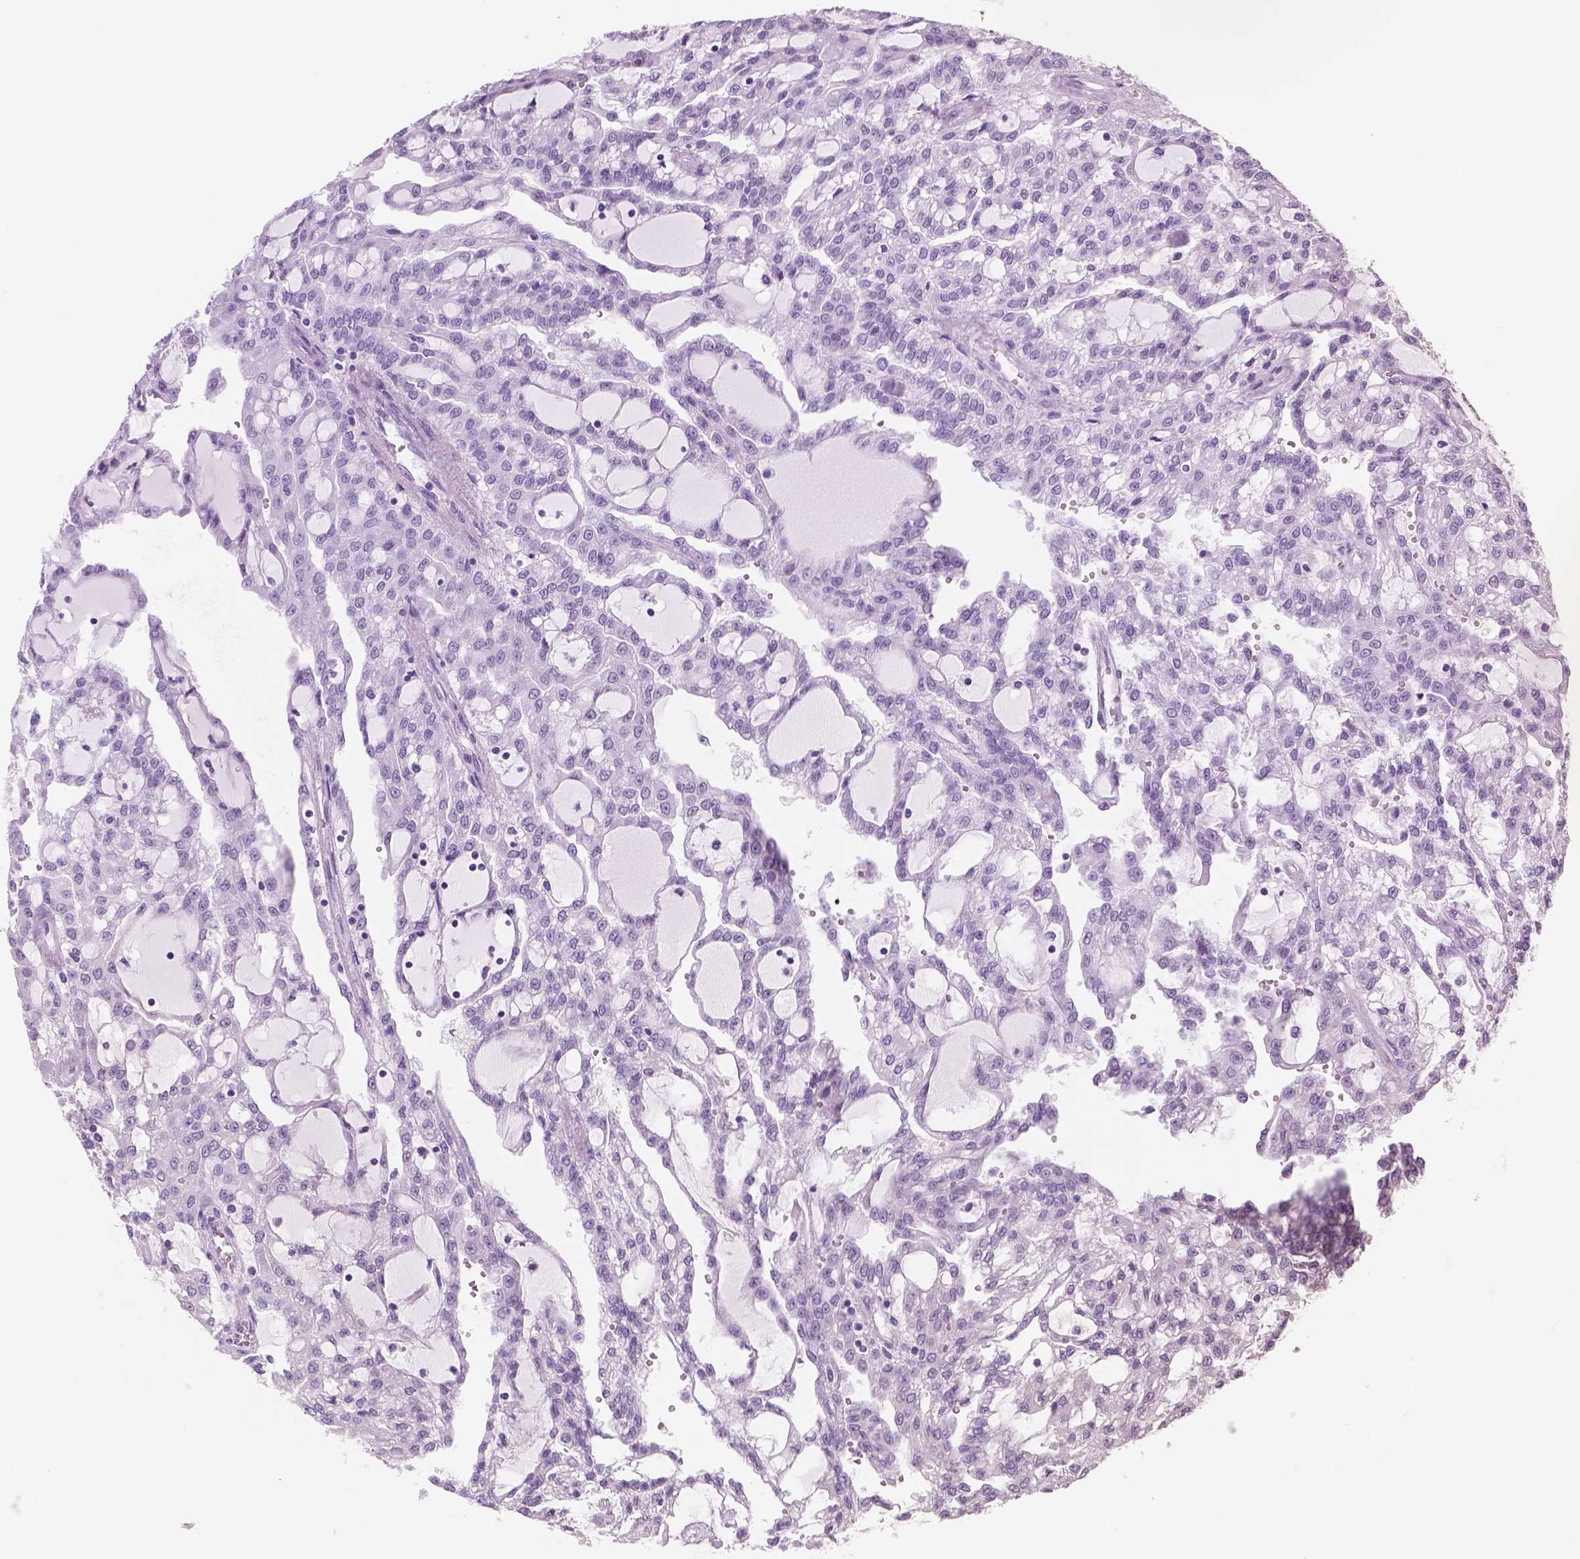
{"staining": {"intensity": "negative", "quantity": "none", "location": "none"}, "tissue": "renal cancer", "cell_type": "Tumor cells", "image_type": "cancer", "snomed": [{"axis": "morphology", "description": "Adenocarcinoma, NOS"}, {"axis": "topography", "description": "Kidney"}], "caption": "Immunohistochemistry micrograph of human renal cancer stained for a protein (brown), which demonstrates no positivity in tumor cells. Brightfield microscopy of IHC stained with DAB (3,3'-diaminobenzidine) (brown) and hematoxylin (blue), captured at high magnification.", "gene": "NECAB1", "patient": {"sex": "male", "age": 63}}